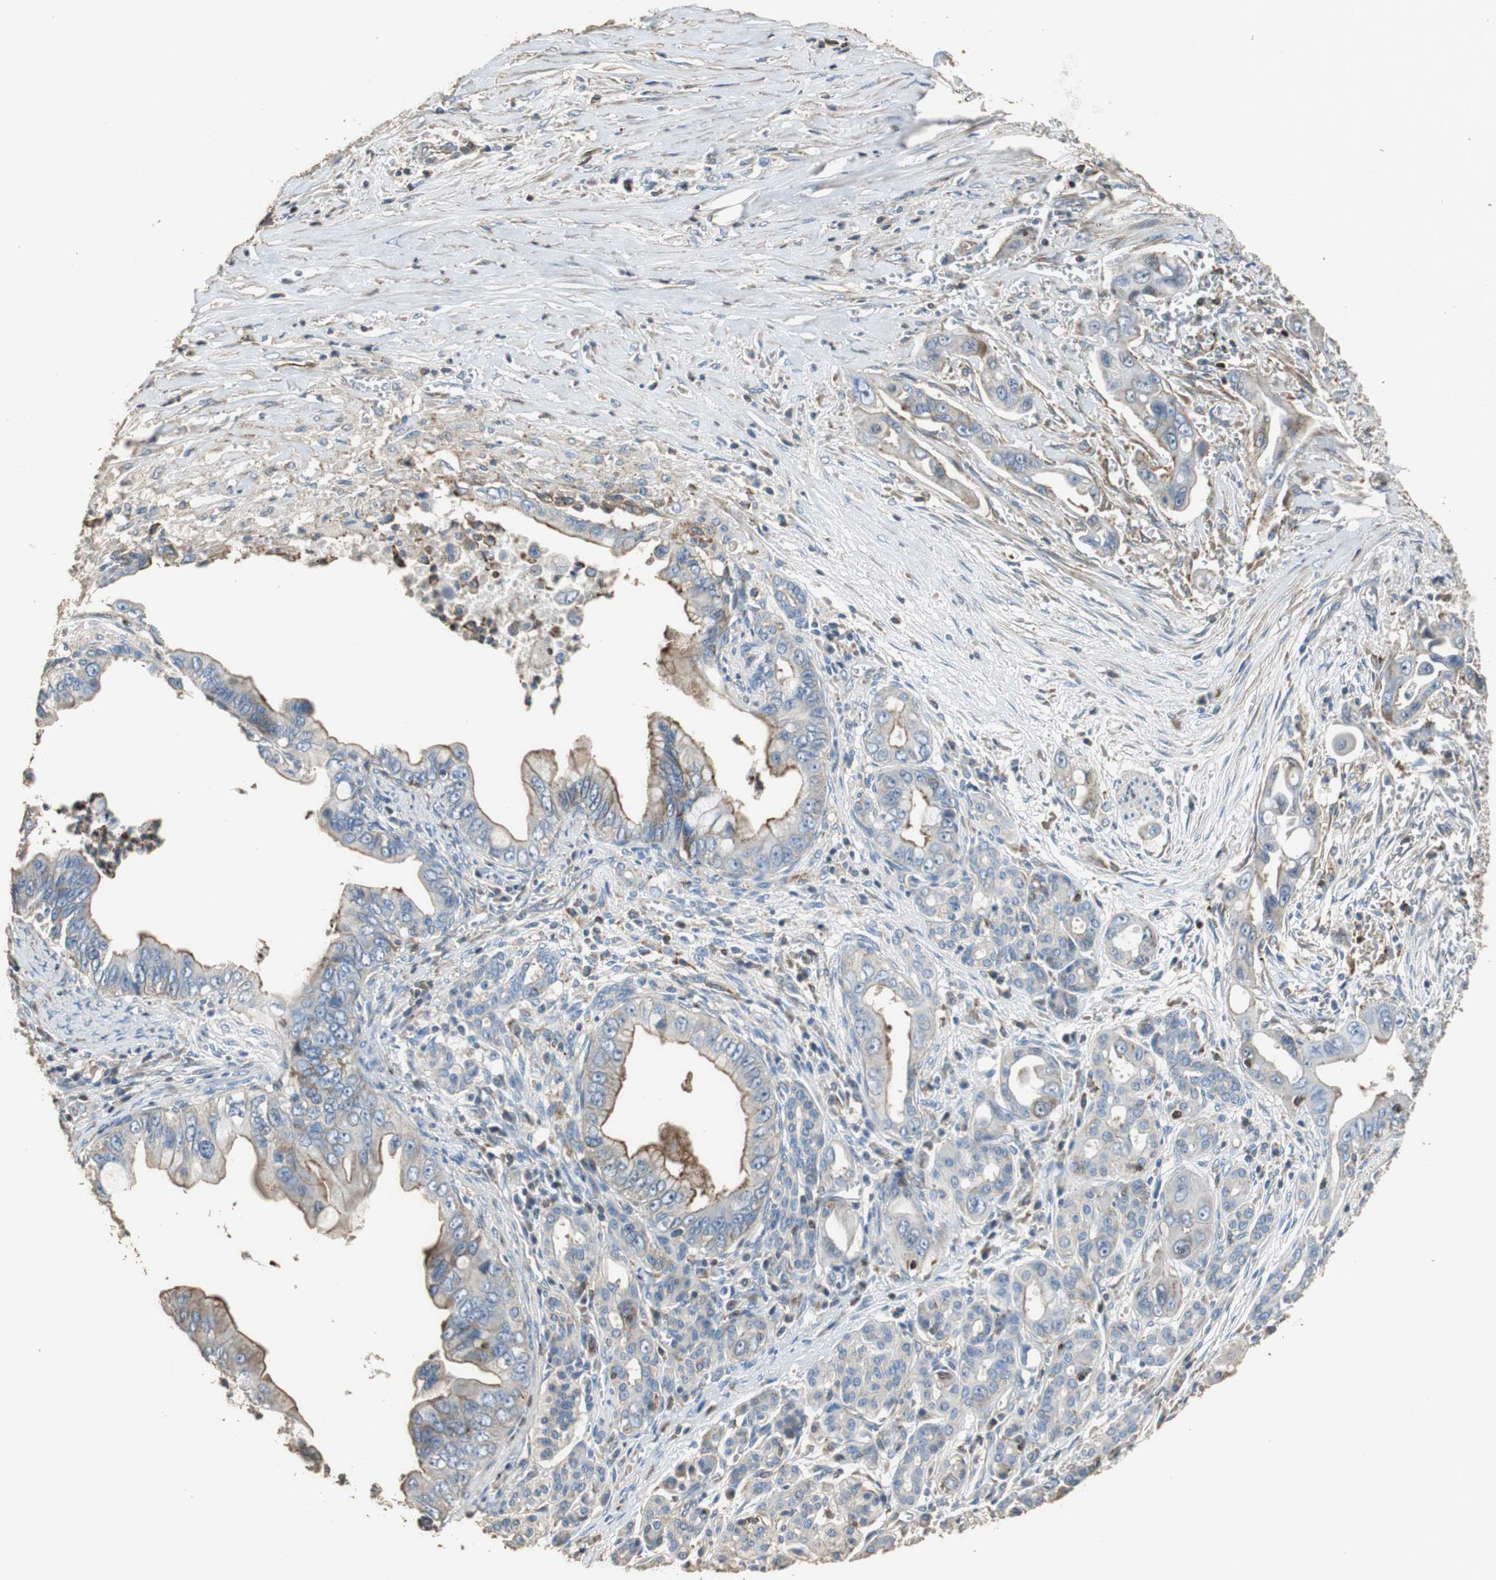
{"staining": {"intensity": "negative", "quantity": "none", "location": "none"}, "tissue": "pancreatic cancer", "cell_type": "Tumor cells", "image_type": "cancer", "snomed": [{"axis": "morphology", "description": "Adenocarcinoma, NOS"}, {"axis": "topography", "description": "Pancreas"}], "caption": "Photomicrograph shows no significant protein expression in tumor cells of pancreatic cancer.", "gene": "PRKRA", "patient": {"sex": "male", "age": 59}}